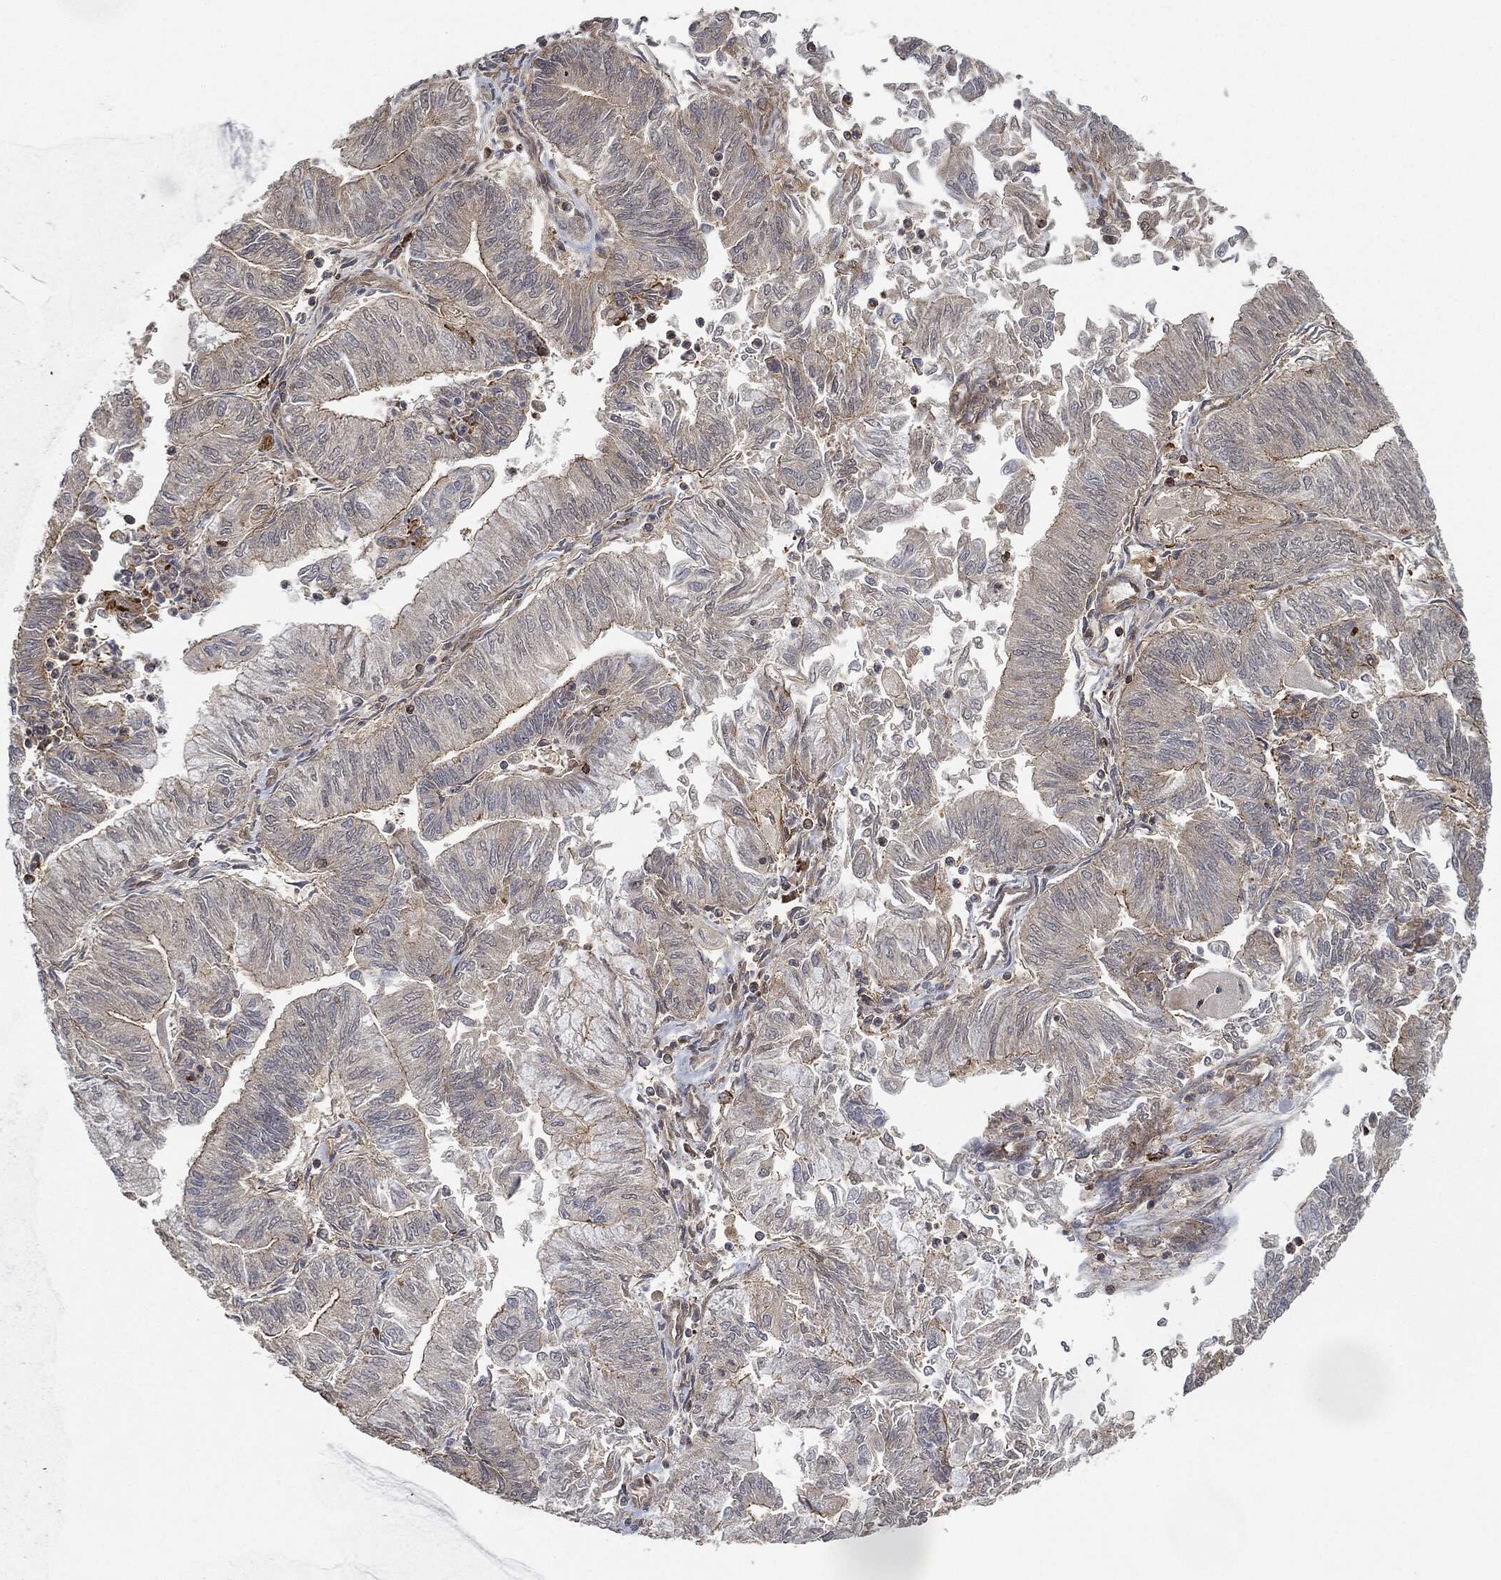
{"staining": {"intensity": "strong", "quantity": "<25%", "location": "cytoplasmic/membranous"}, "tissue": "endometrial cancer", "cell_type": "Tumor cells", "image_type": "cancer", "snomed": [{"axis": "morphology", "description": "Adenocarcinoma, NOS"}, {"axis": "topography", "description": "Endometrium"}], "caption": "Adenocarcinoma (endometrial) tissue shows strong cytoplasmic/membranous positivity in about <25% of tumor cells, visualized by immunohistochemistry.", "gene": "TPT1", "patient": {"sex": "female", "age": 59}}